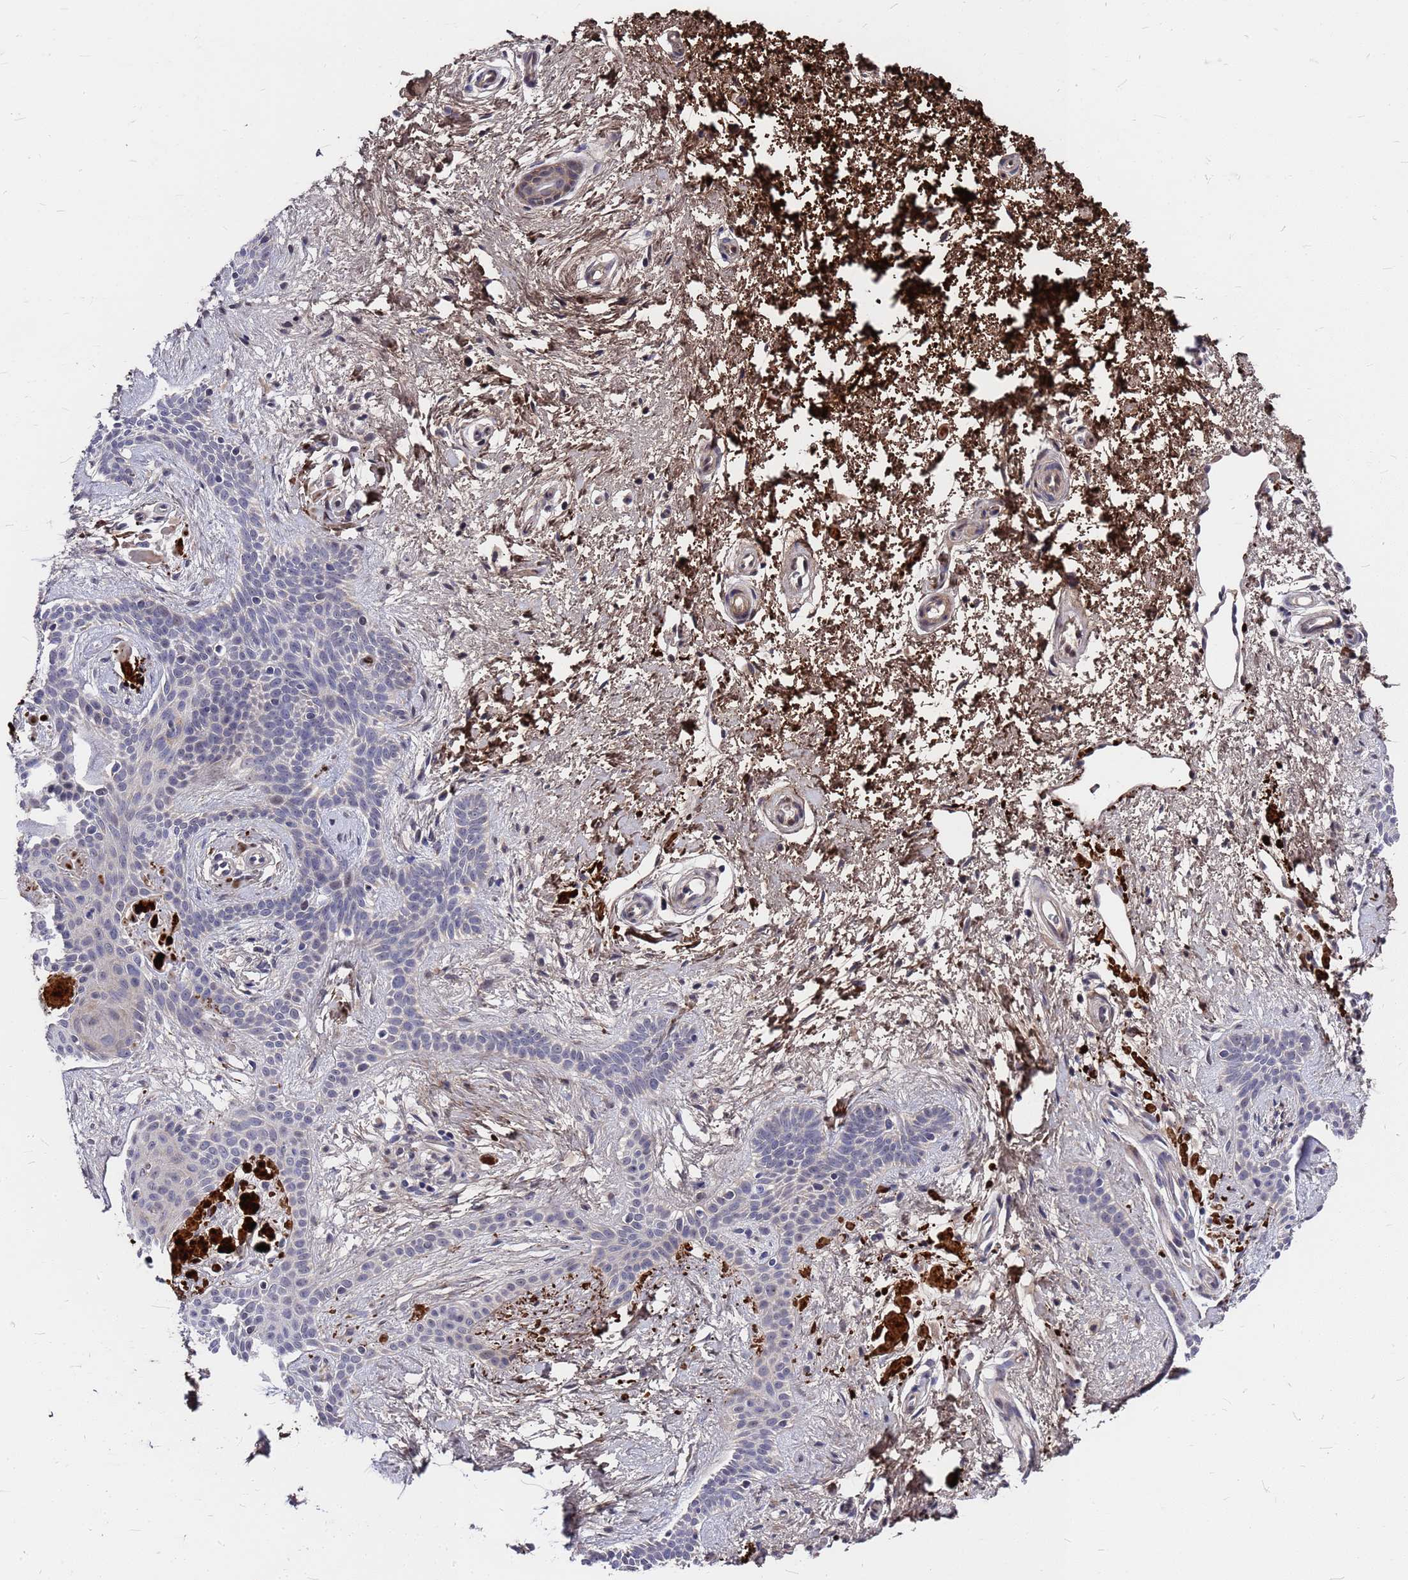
{"staining": {"intensity": "negative", "quantity": "none", "location": "none"}, "tissue": "skin cancer", "cell_type": "Tumor cells", "image_type": "cancer", "snomed": [{"axis": "morphology", "description": "Basal cell carcinoma"}, {"axis": "topography", "description": "Skin"}], "caption": "Tumor cells are negative for brown protein staining in skin cancer. The staining is performed using DAB (3,3'-diaminobenzidine) brown chromogen with nuclei counter-stained in using hematoxylin.", "gene": "ZNF717", "patient": {"sex": "male", "age": 78}}